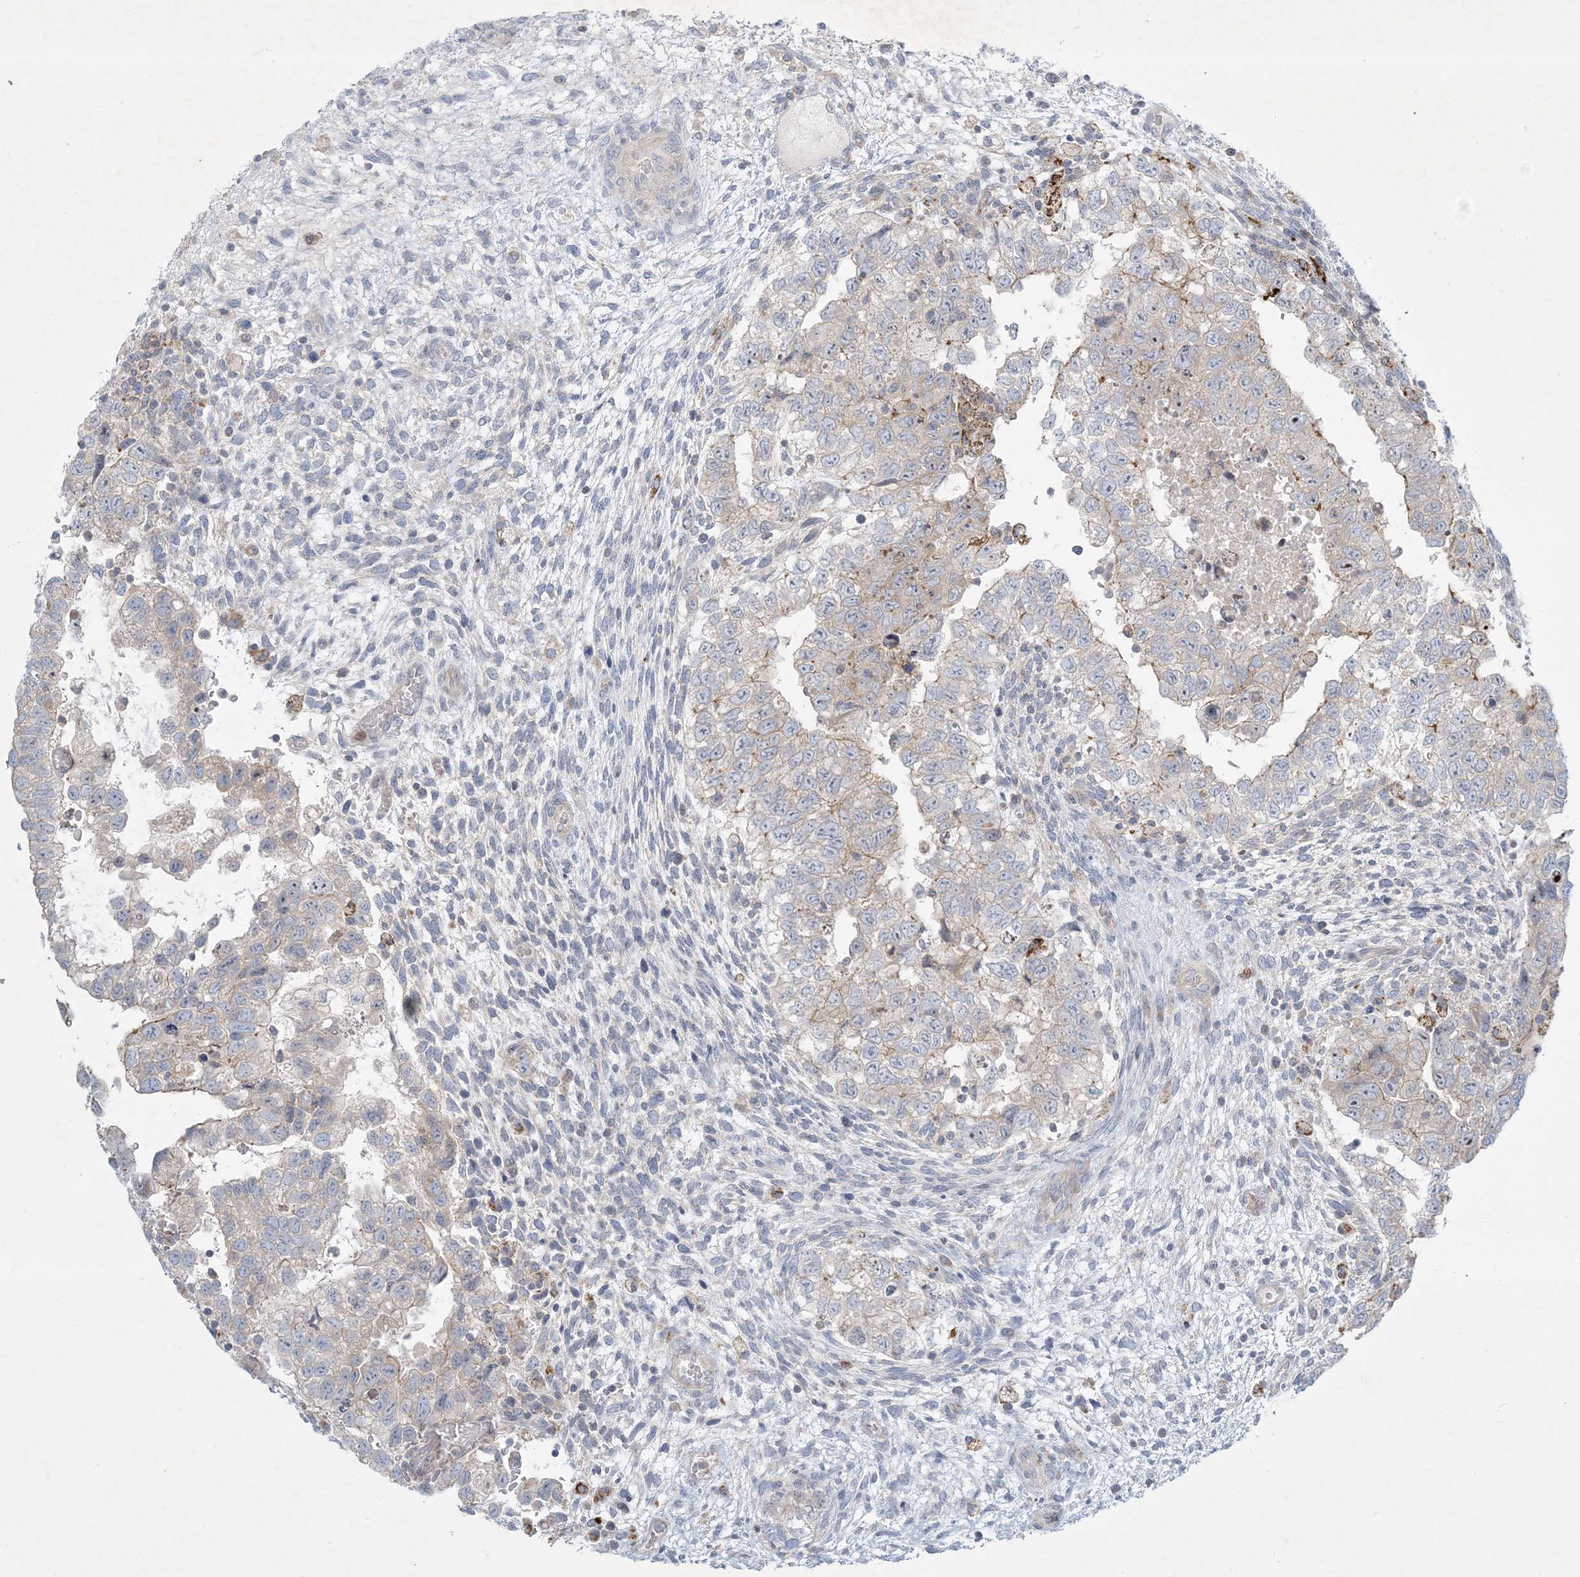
{"staining": {"intensity": "negative", "quantity": "none", "location": "none"}, "tissue": "testis cancer", "cell_type": "Tumor cells", "image_type": "cancer", "snomed": [{"axis": "morphology", "description": "Carcinoma, Embryonal, NOS"}, {"axis": "topography", "description": "Testis"}], "caption": "IHC of human testis cancer demonstrates no staining in tumor cells. (Brightfield microscopy of DAB immunohistochemistry at high magnification).", "gene": "LTN1", "patient": {"sex": "male", "age": 37}}